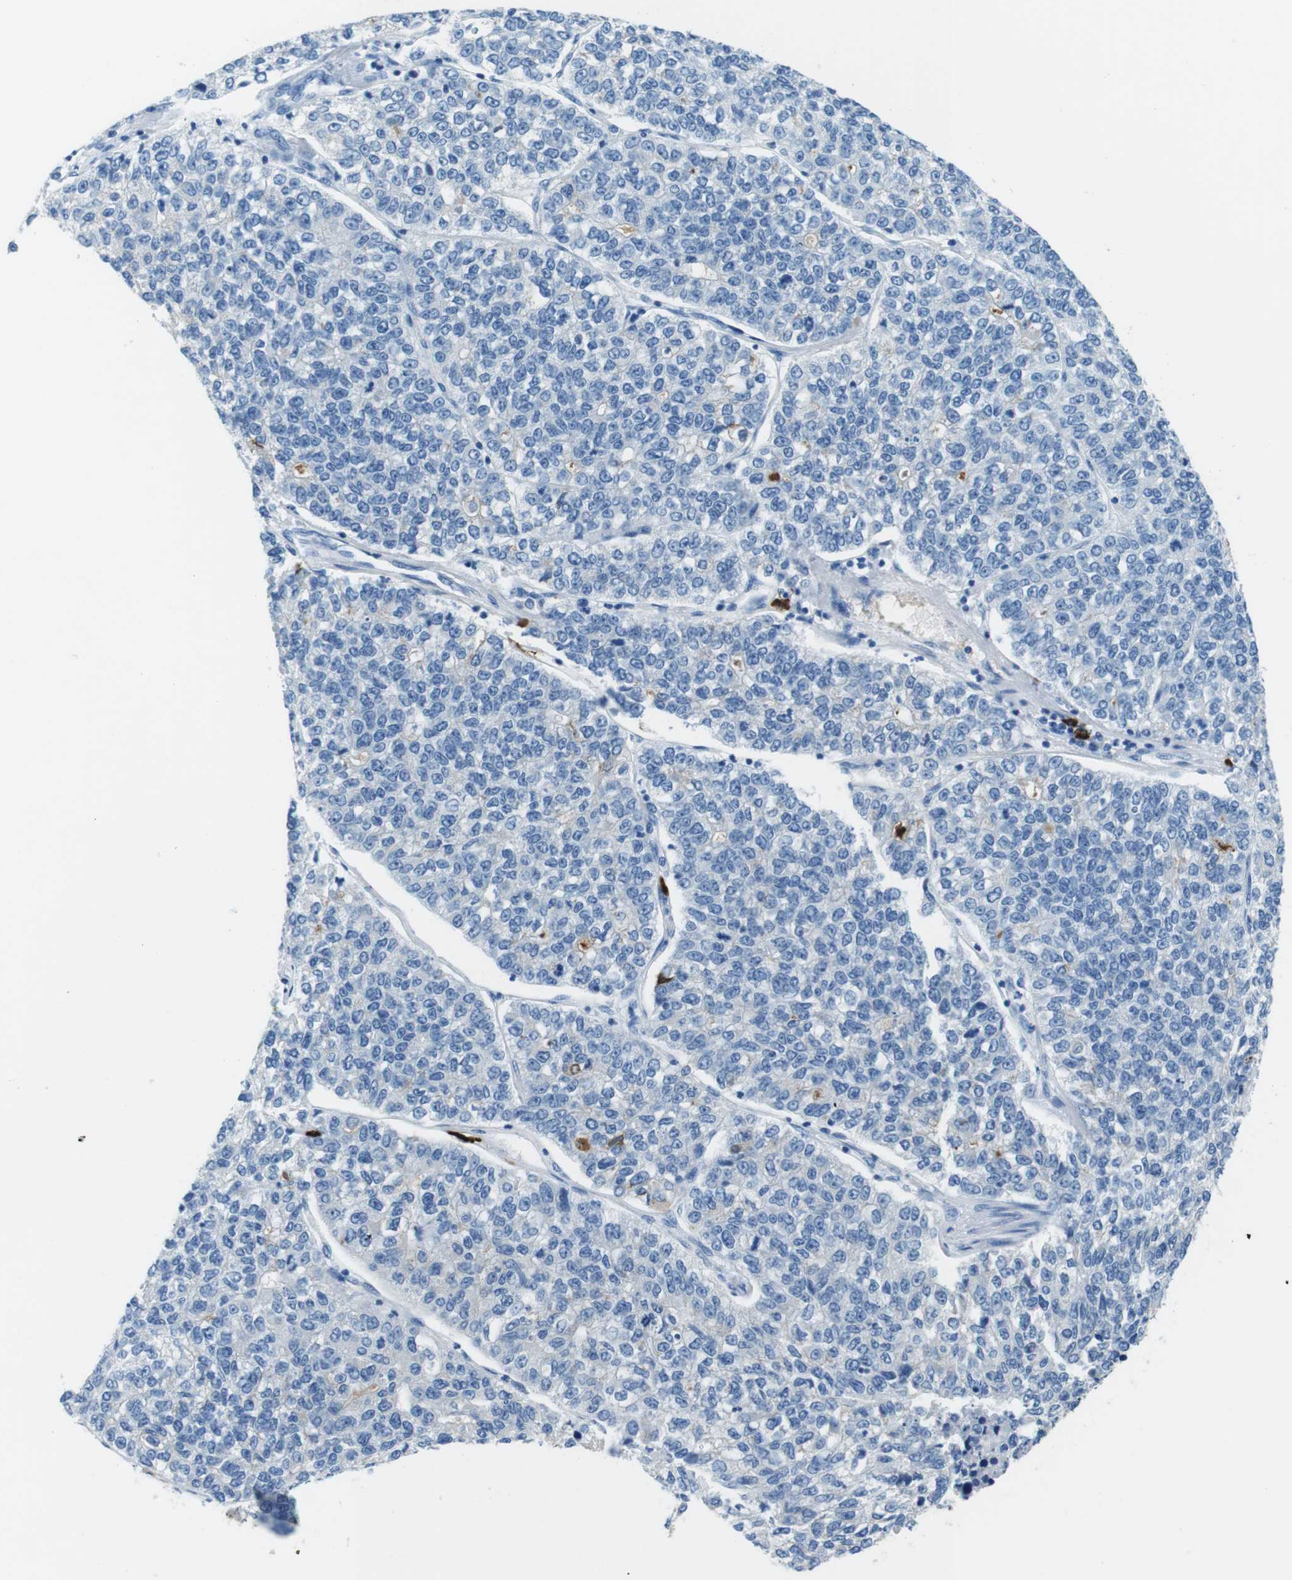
{"staining": {"intensity": "negative", "quantity": "none", "location": "none"}, "tissue": "lung cancer", "cell_type": "Tumor cells", "image_type": "cancer", "snomed": [{"axis": "morphology", "description": "Adenocarcinoma, NOS"}, {"axis": "topography", "description": "Lung"}], "caption": "The photomicrograph displays no significant staining in tumor cells of lung cancer.", "gene": "SLC35A3", "patient": {"sex": "male", "age": 49}}